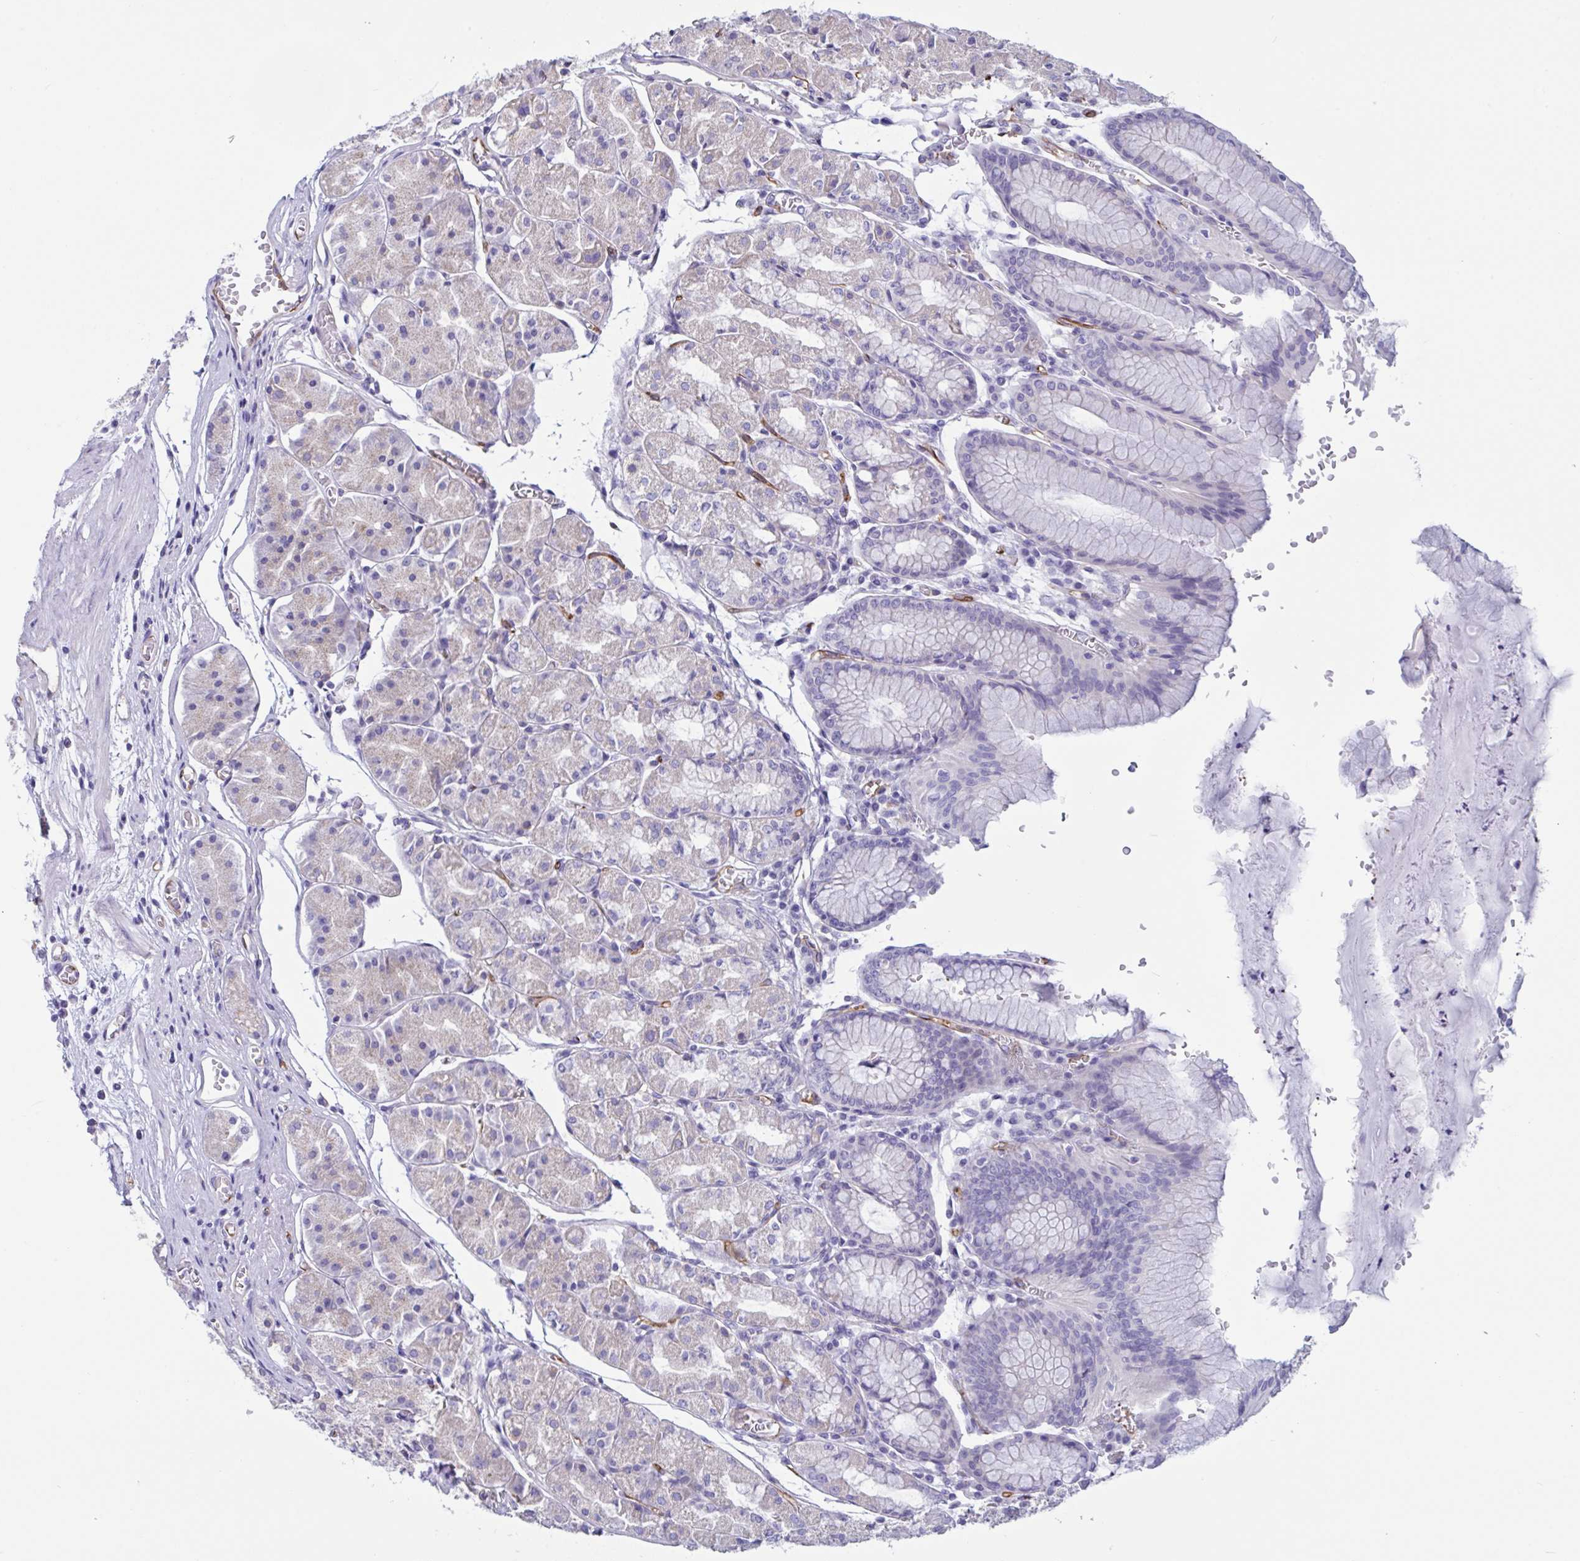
{"staining": {"intensity": "negative", "quantity": "none", "location": "none"}, "tissue": "stomach", "cell_type": "Glandular cells", "image_type": "normal", "snomed": [{"axis": "morphology", "description": "Normal tissue, NOS"}, {"axis": "topography", "description": "Stomach"}], "caption": "Glandular cells show no significant positivity in normal stomach.", "gene": "RPL22L1", "patient": {"sex": "male", "age": 55}}